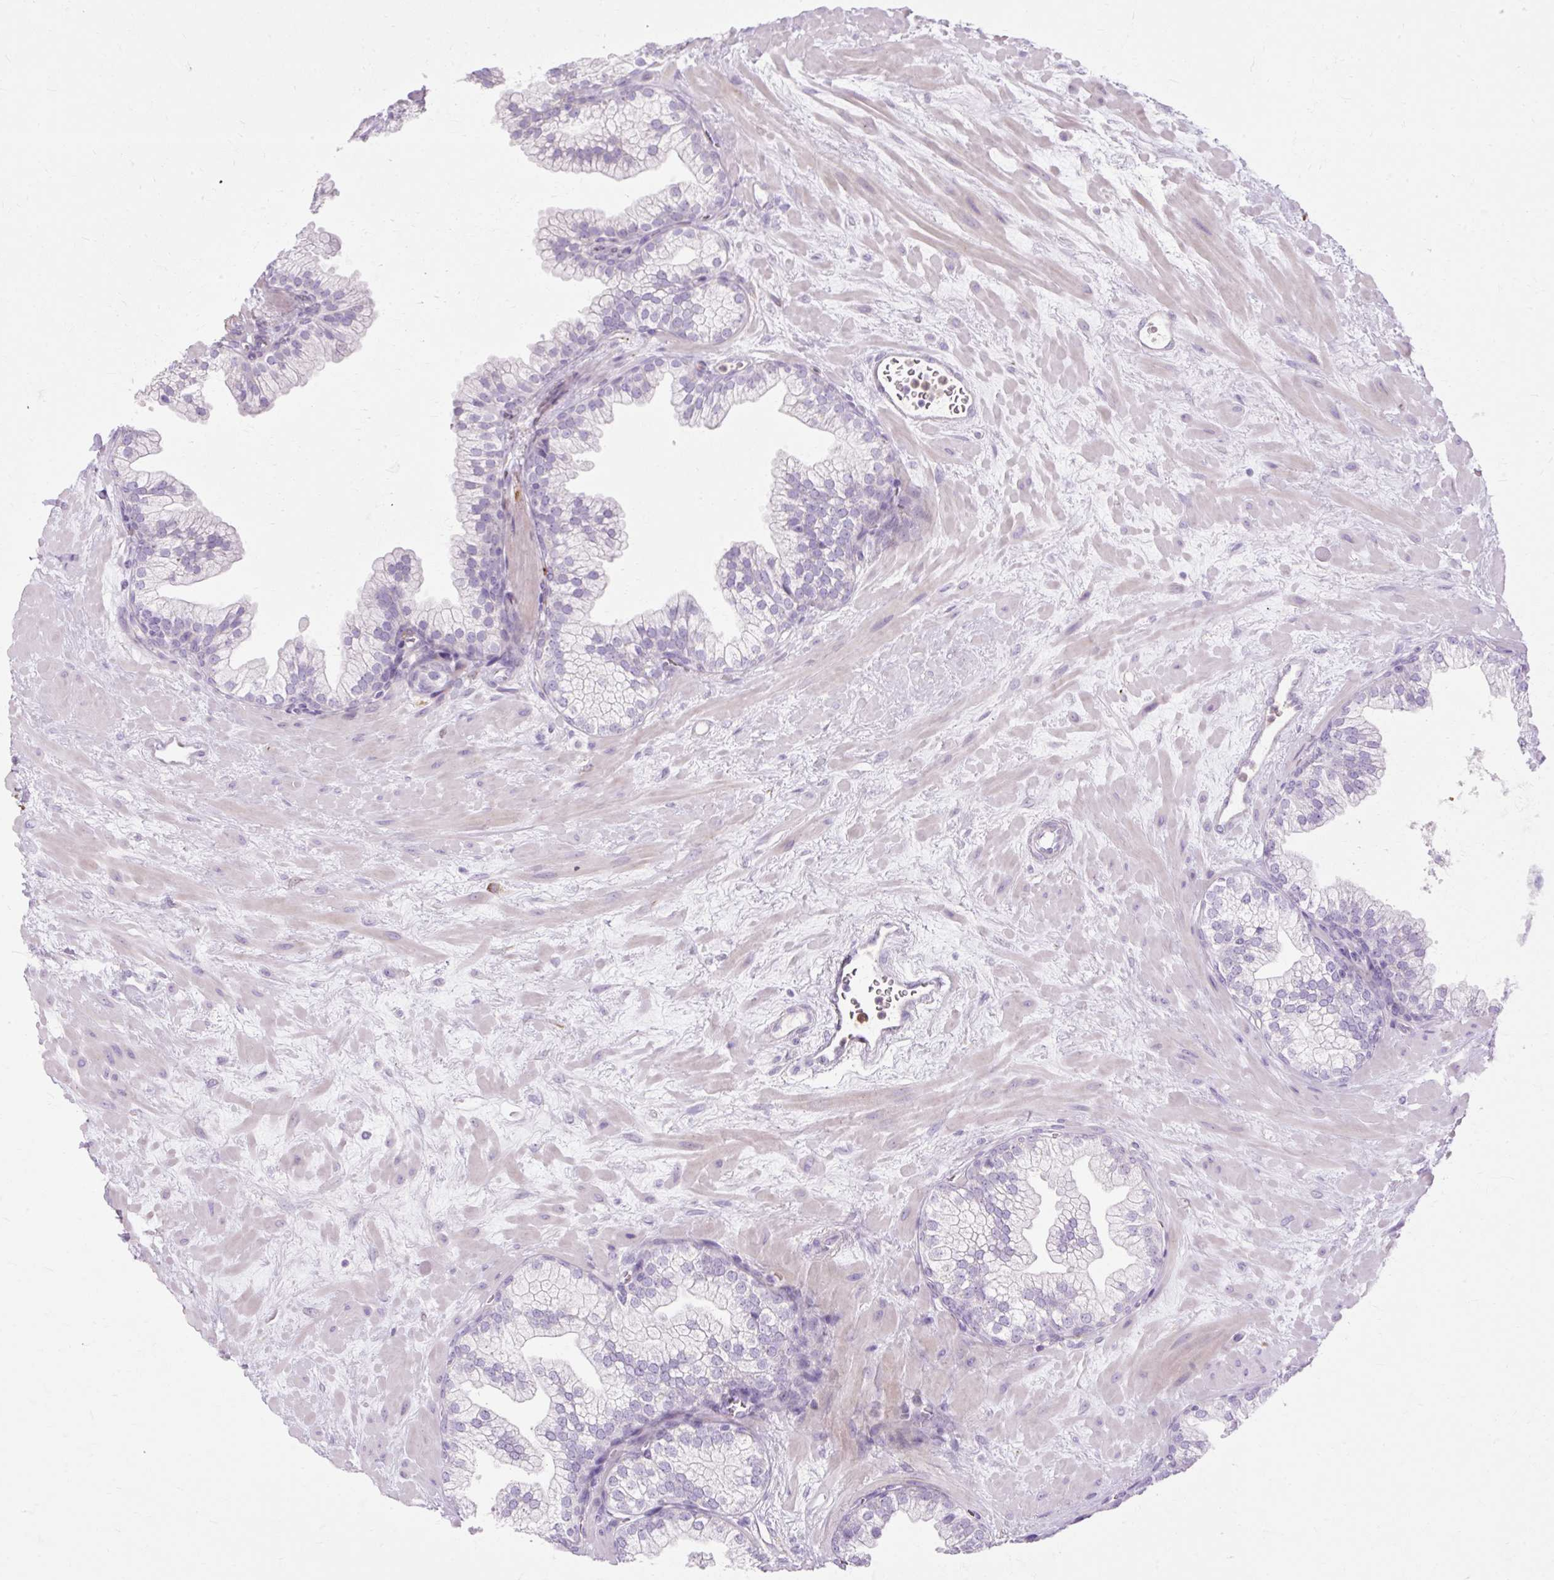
{"staining": {"intensity": "negative", "quantity": "none", "location": "none"}, "tissue": "prostate", "cell_type": "Glandular cells", "image_type": "normal", "snomed": [{"axis": "morphology", "description": "Normal tissue, NOS"}, {"axis": "topography", "description": "Prostate"}, {"axis": "topography", "description": "Peripheral nerve tissue"}], "caption": "The histopathology image shows no significant positivity in glandular cells of prostate.", "gene": "HSD11B1", "patient": {"sex": "male", "age": 61}}